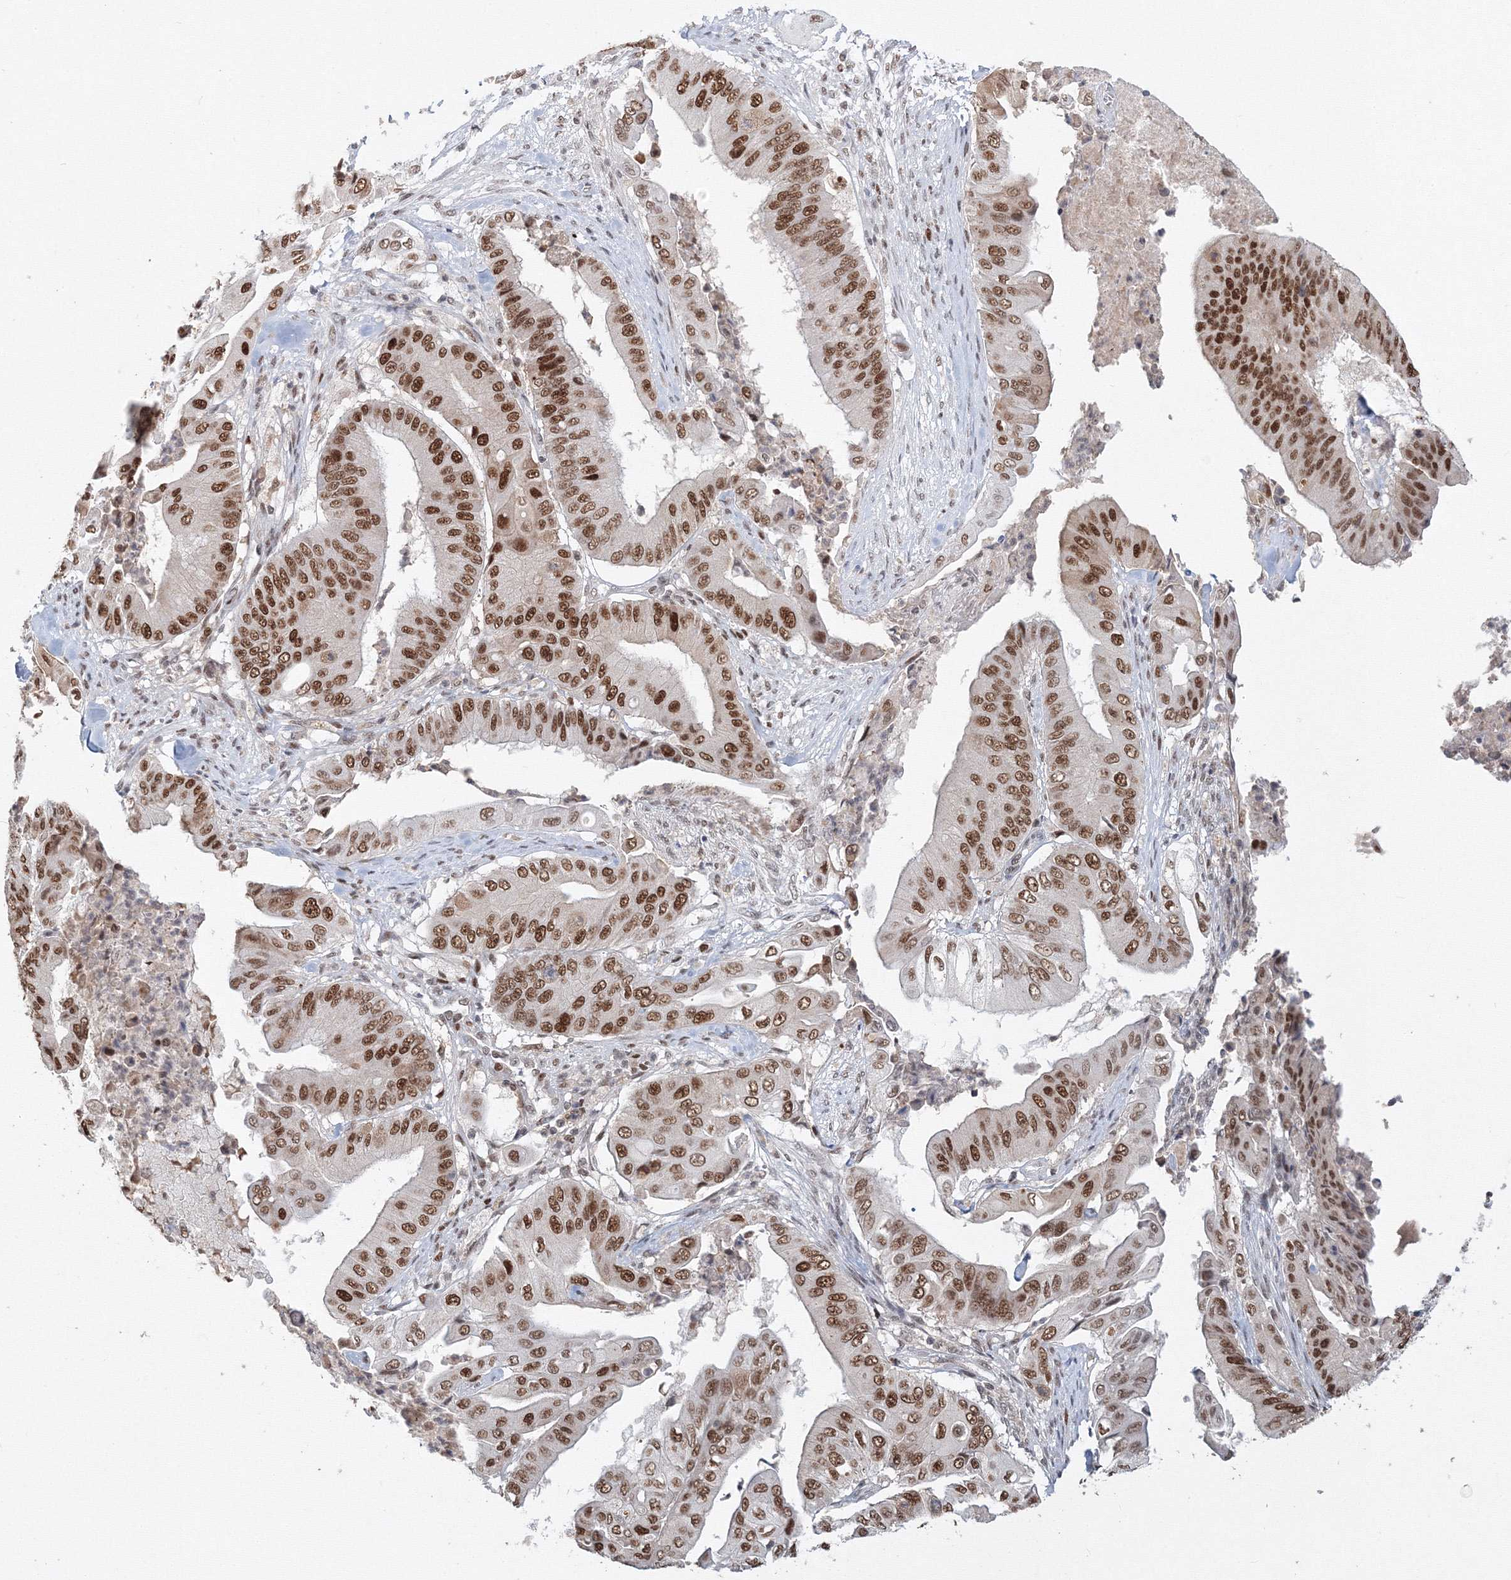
{"staining": {"intensity": "strong", "quantity": ">75%", "location": "nuclear"}, "tissue": "pancreatic cancer", "cell_type": "Tumor cells", "image_type": "cancer", "snomed": [{"axis": "morphology", "description": "Adenocarcinoma, NOS"}, {"axis": "topography", "description": "Pancreas"}], "caption": "Strong nuclear protein expression is seen in approximately >75% of tumor cells in pancreatic cancer.", "gene": "IWS1", "patient": {"sex": "female", "age": 77}}